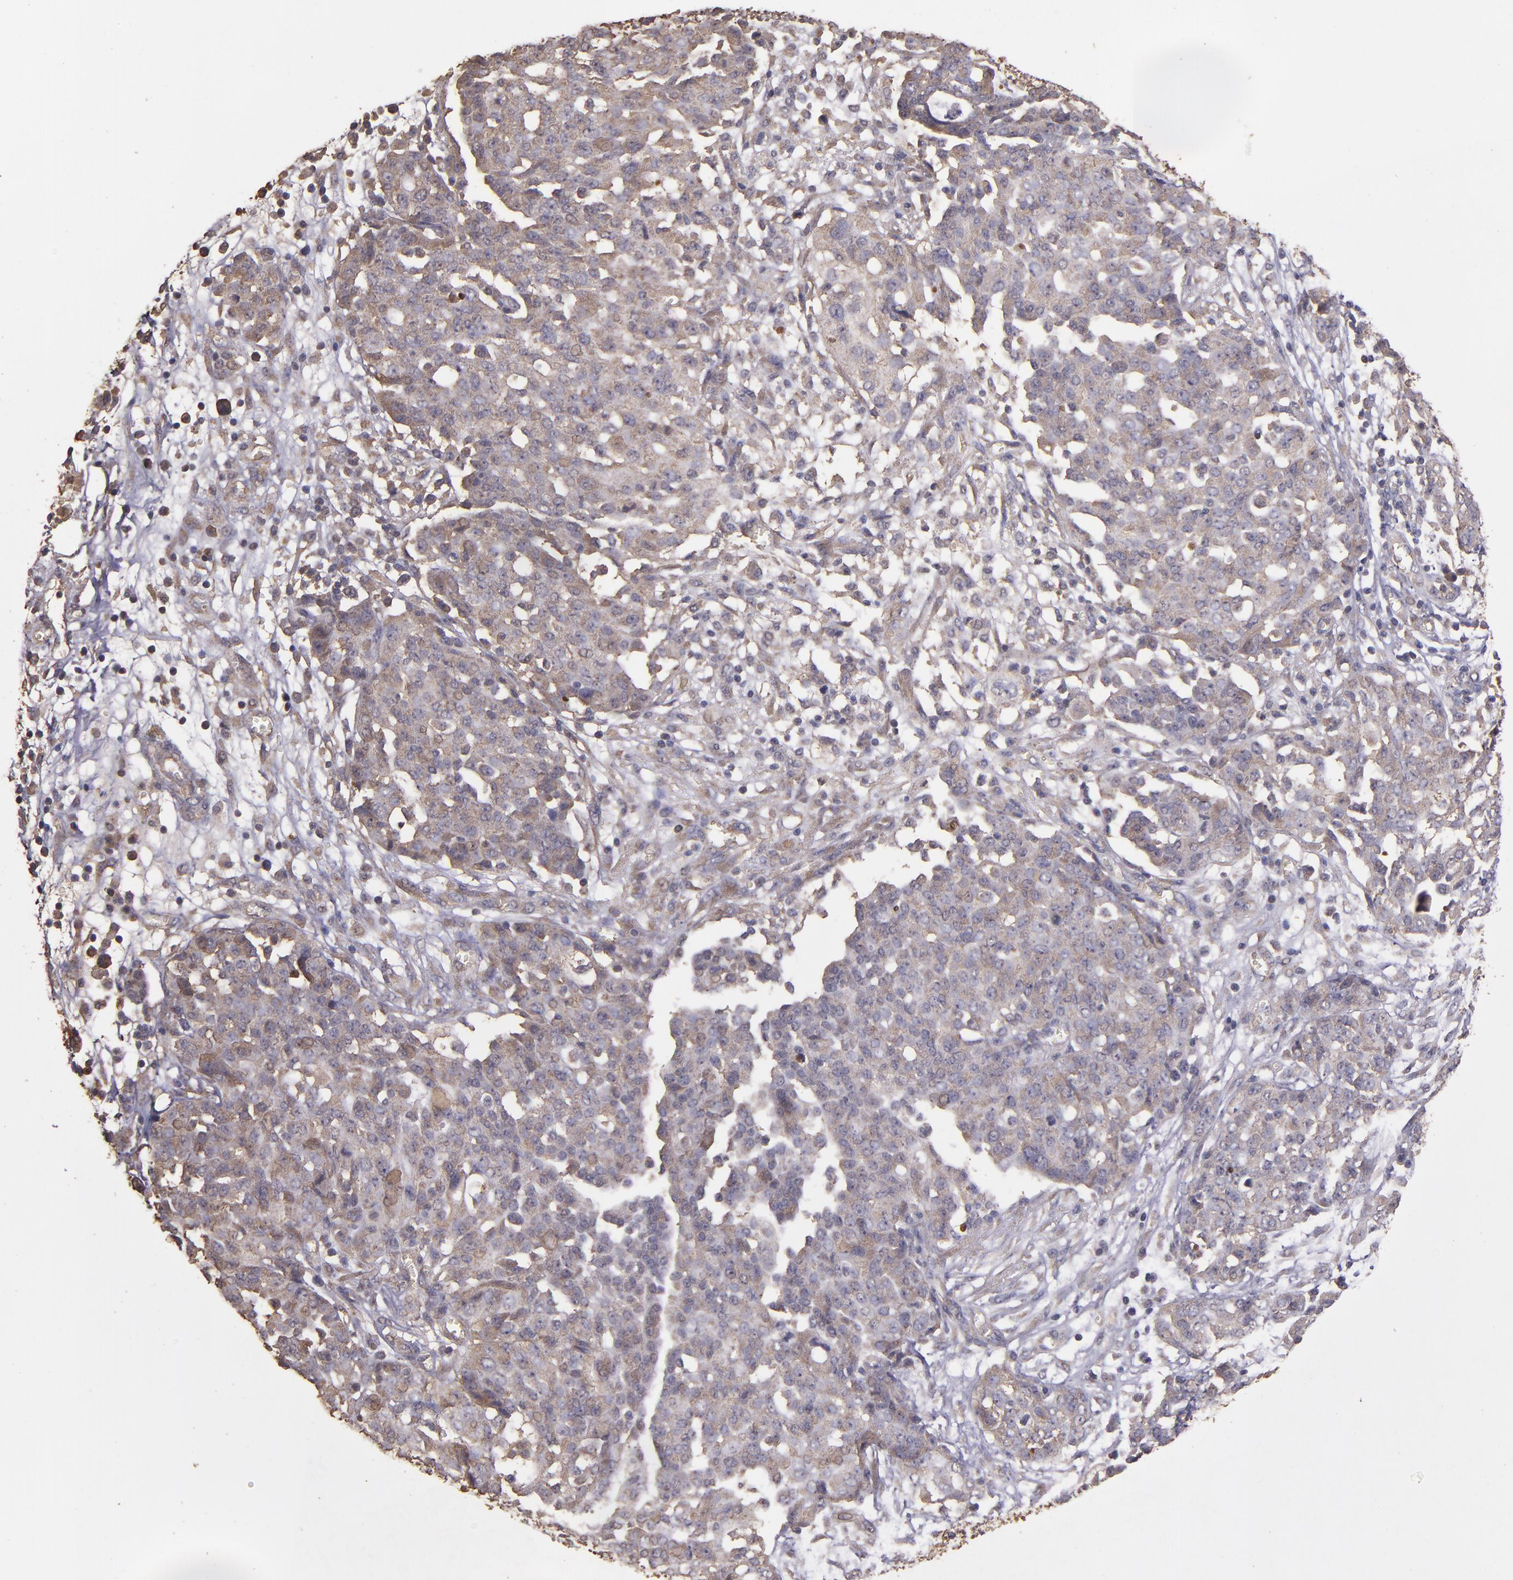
{"staining": {"intensity": "weak", "quantity": ">75%", "location": "cytoplasmic/membranous,nuclear"}, "tissue": "ovarian cancer", "cell_type": "Tumor cells", "image_type": "cancer", "snomed": [{"axis": "morphology", "description": "Cystadenocarcinoma, serous, NOS"}, {"axis": "topography", "description": "Soft tissue"}, {"axis": "topography", "description": "Ovary"}], "caption": "A histopathology image of human serous cystadenocarcinoma (ovarian) stained for a protein exhibits weak cytoplasmic/membranous and nuclear brown staining in tumor cells.", "gene": "HECTD1", "patient": {"sex": "female", "age": 57}}